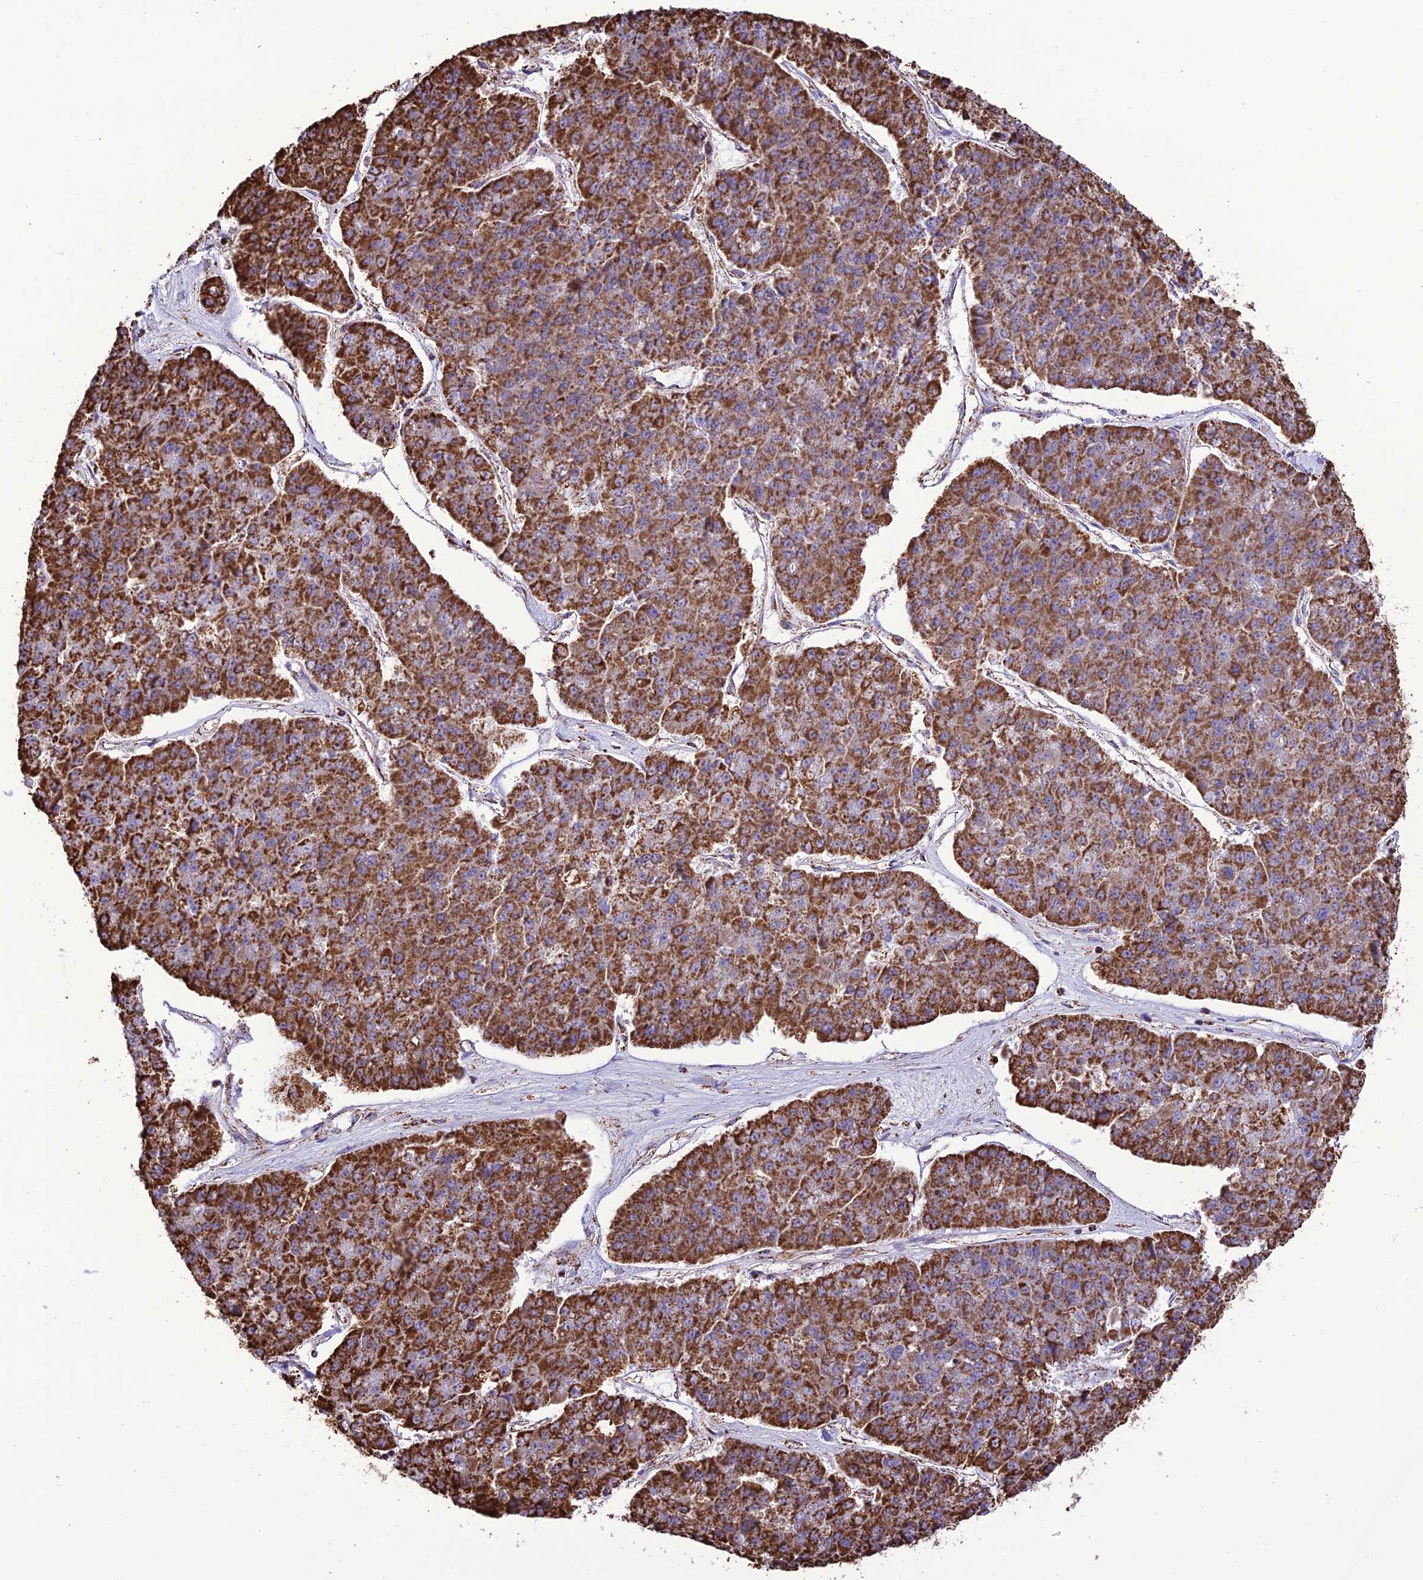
{"staining": {"intensity": "strong", "quantity": ">75%", "location": "cytoplasmic/membranous"}, "tissue": "pancreatic cancer", "cell_type": "Tumor cells", "image_type": "cancer", "snomed": [{"axis": "morphology", "description": "Adenocarcinoma, NOS"}, {"axis": "topography", "description": "Pancreas"}], "caption": "Strong cytoplasmic/membranous protein positivity is appreciated in approximately >75% of tumor cells in pancreatic adenocarcinoma. (Brightfield microscopy of DAB IHC at high magnification).", "gene": "NDUFAF1", "patient": {"sex": "male", "age": 50}}